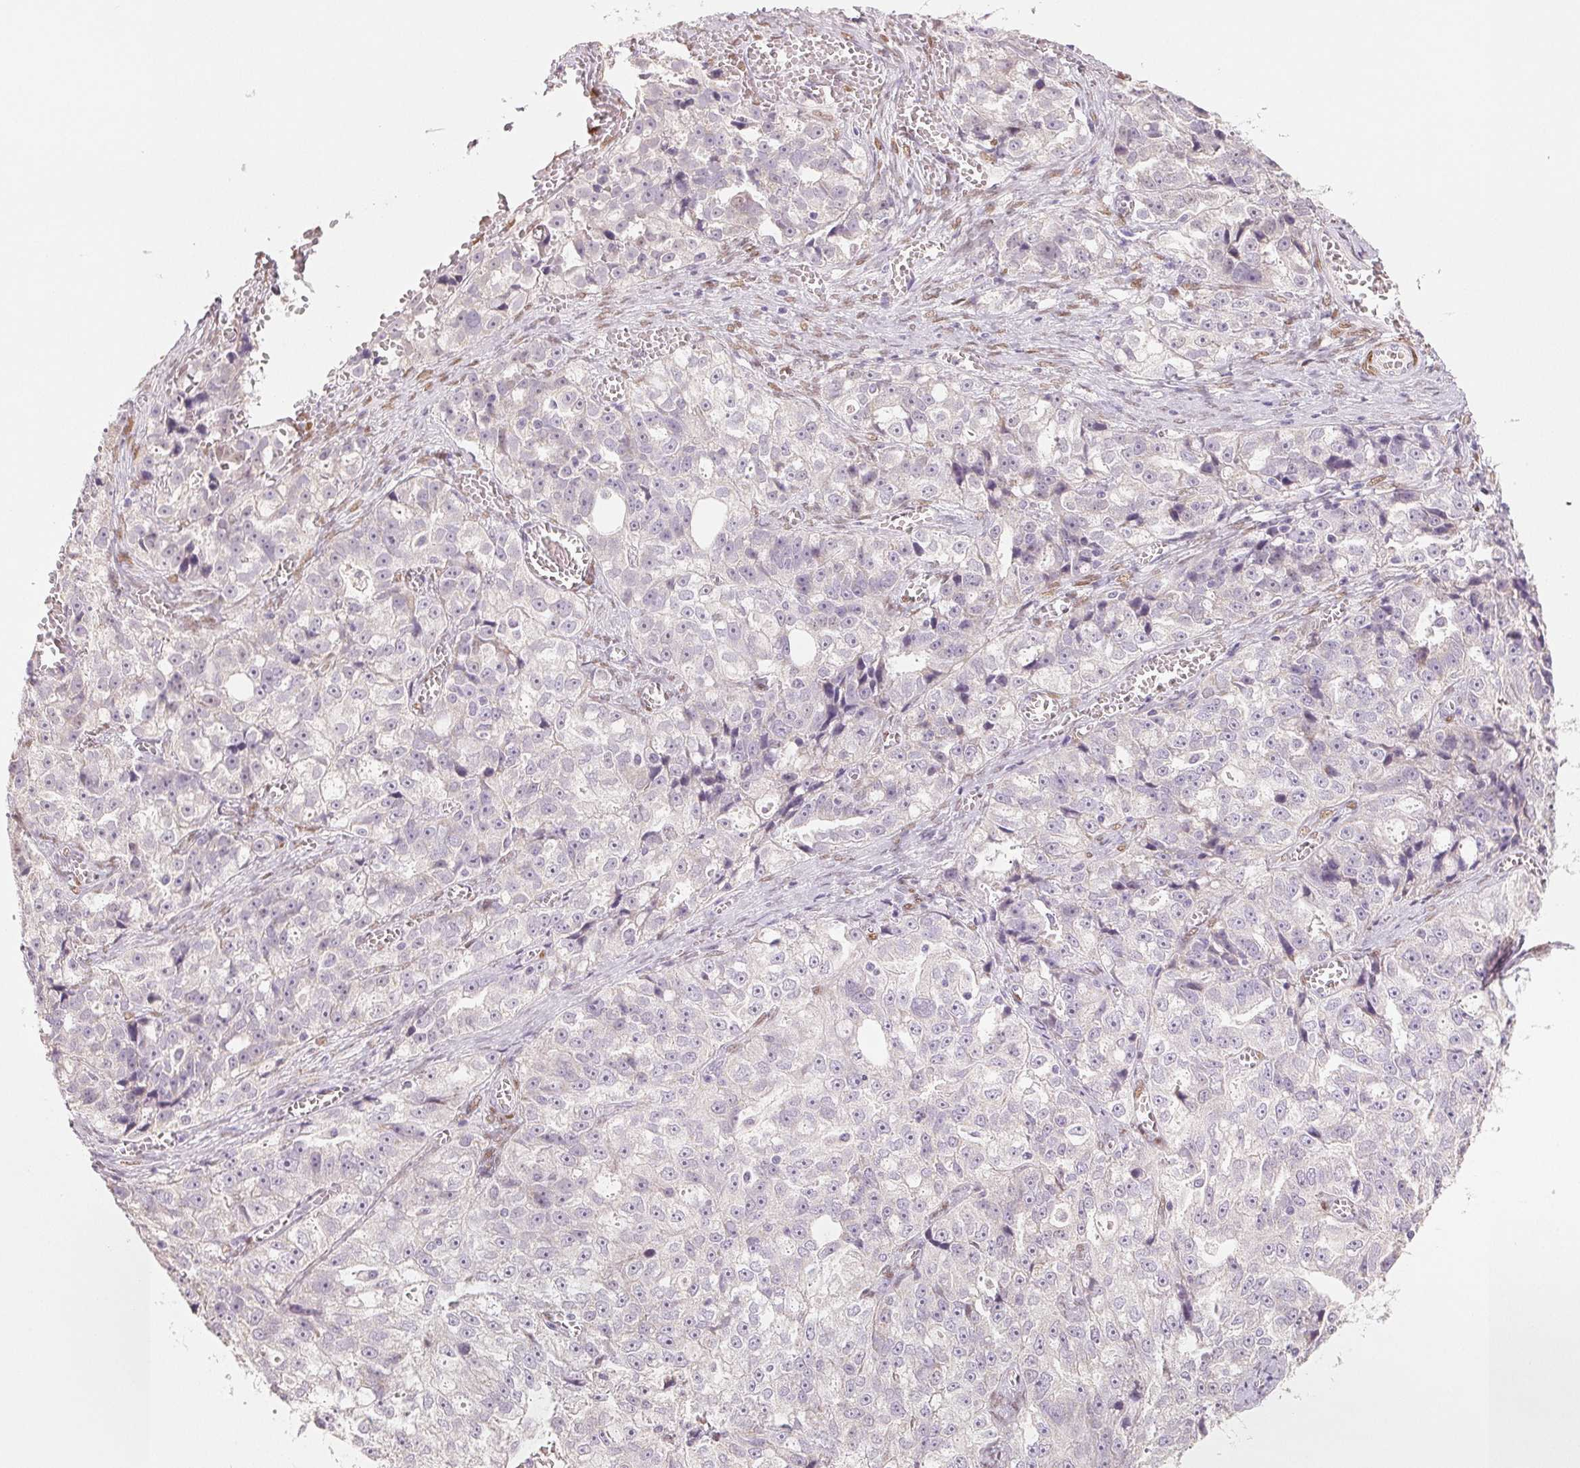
{"staining": {"intensity": "negative", "quantity": "none", "location": "none"}, "tissue": "ovarian cancer", "cell_type": "Tumor cells", "image_type": "cancer", "snomed": [{"axis": "morphology", "description": "Cystadenocarcinoma, serous, NOS"}, {"axis": "topography", "description": "Ovary"}], "caption": "Tumor cells are negative for brown protein staining in ovarian cancer.", "gene": "SMARCD3", "patient": {"sex": "female", "age": 51}}